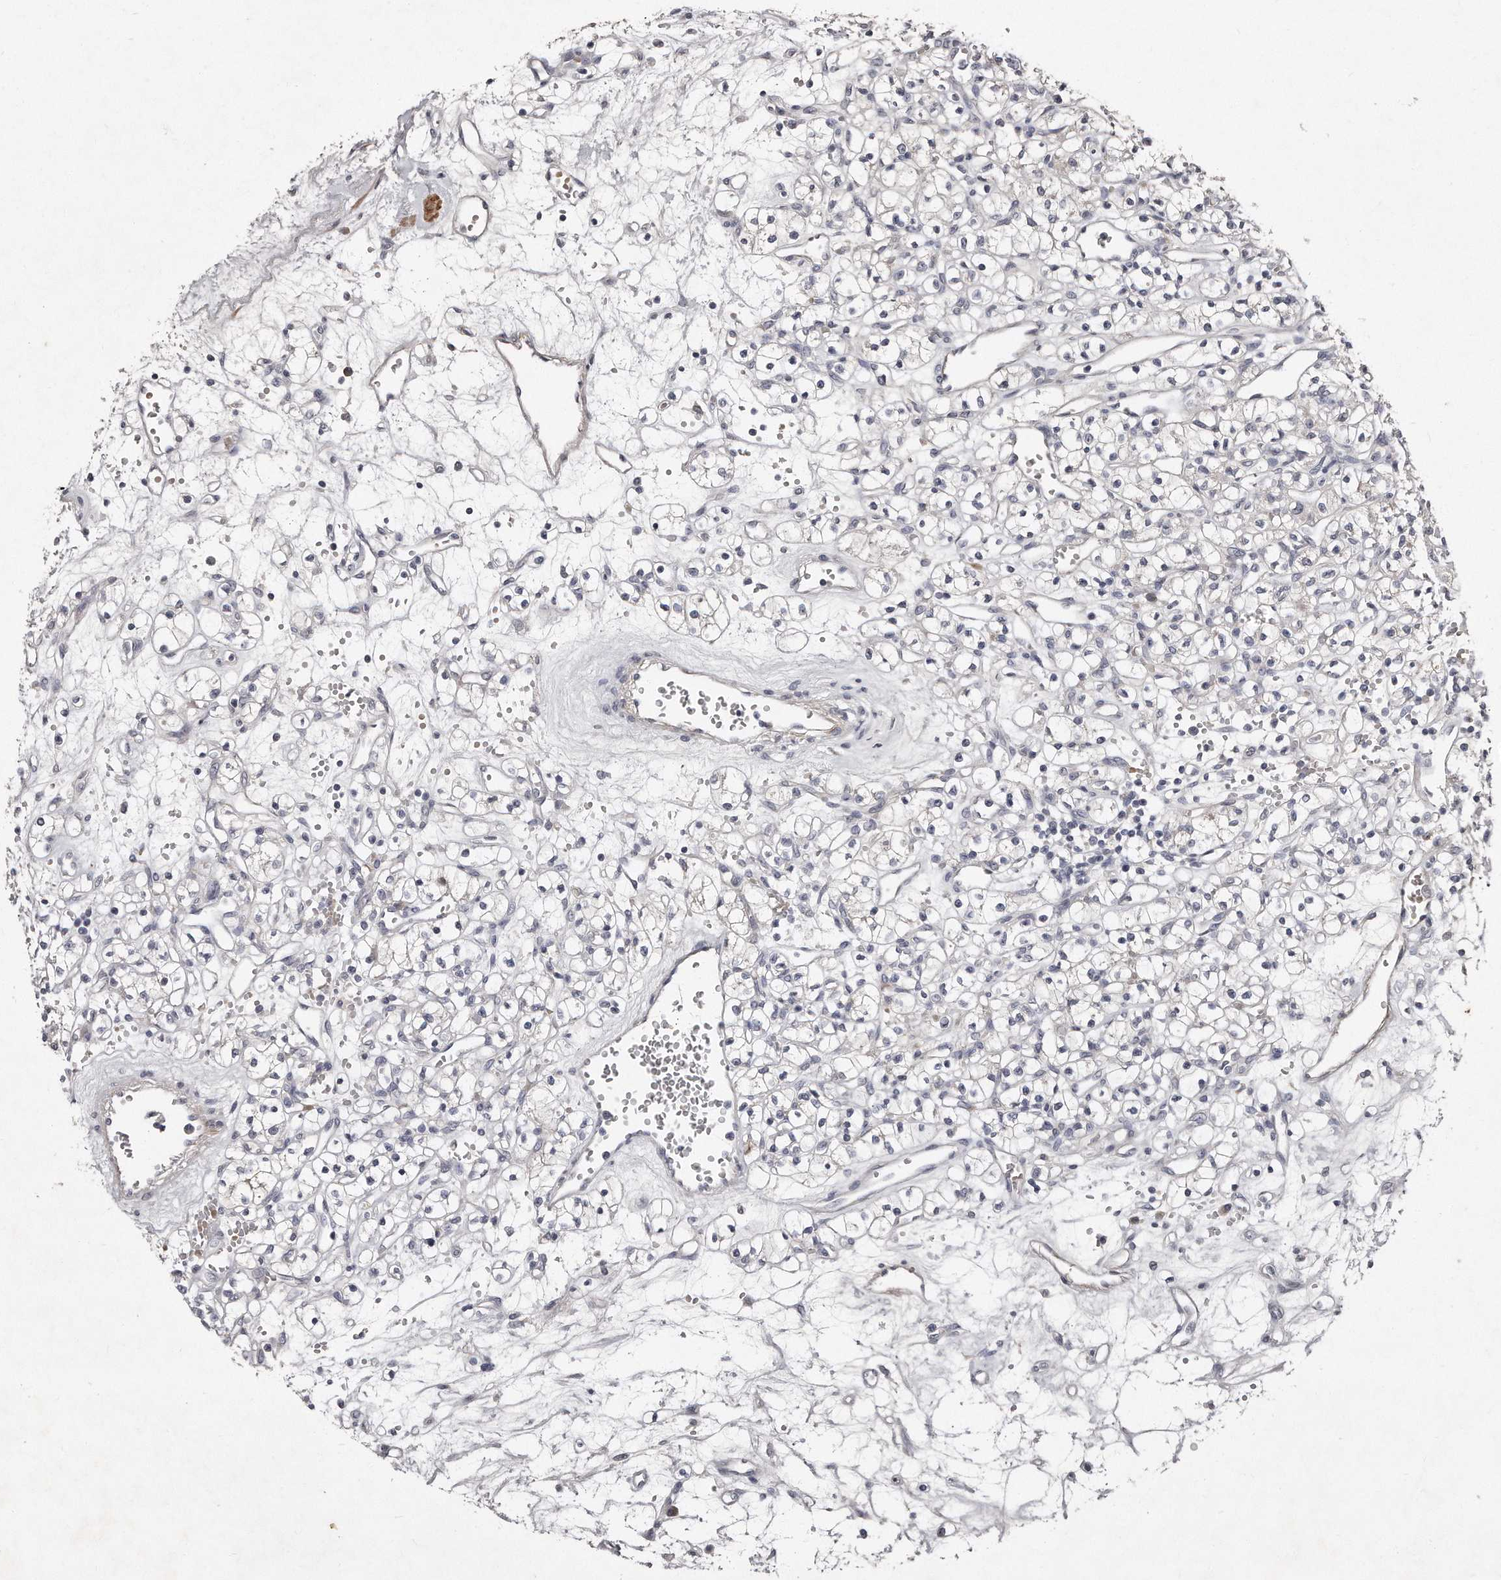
{"staining": {"intensity": "negative", "quantity": "none", "location": "none"}, "tissue": "renal cancer", "cell_type": "Tumor cells", "image_type": "cancer", "snomed": [{"axis": "morphology", "description": "Adenocarcinoma, NOS"}, {"axis": "topography", "description": "Kidney"}], "caption": "This photomicrograph is of adenocarcinoma (renal) stained with immunohistochemistry to label a protein in brown with the nuclei are counter-stained blue. There is no staining in tumor cells.", "gene": "TECR", "patient": {"sex": "female", "age": 59}}